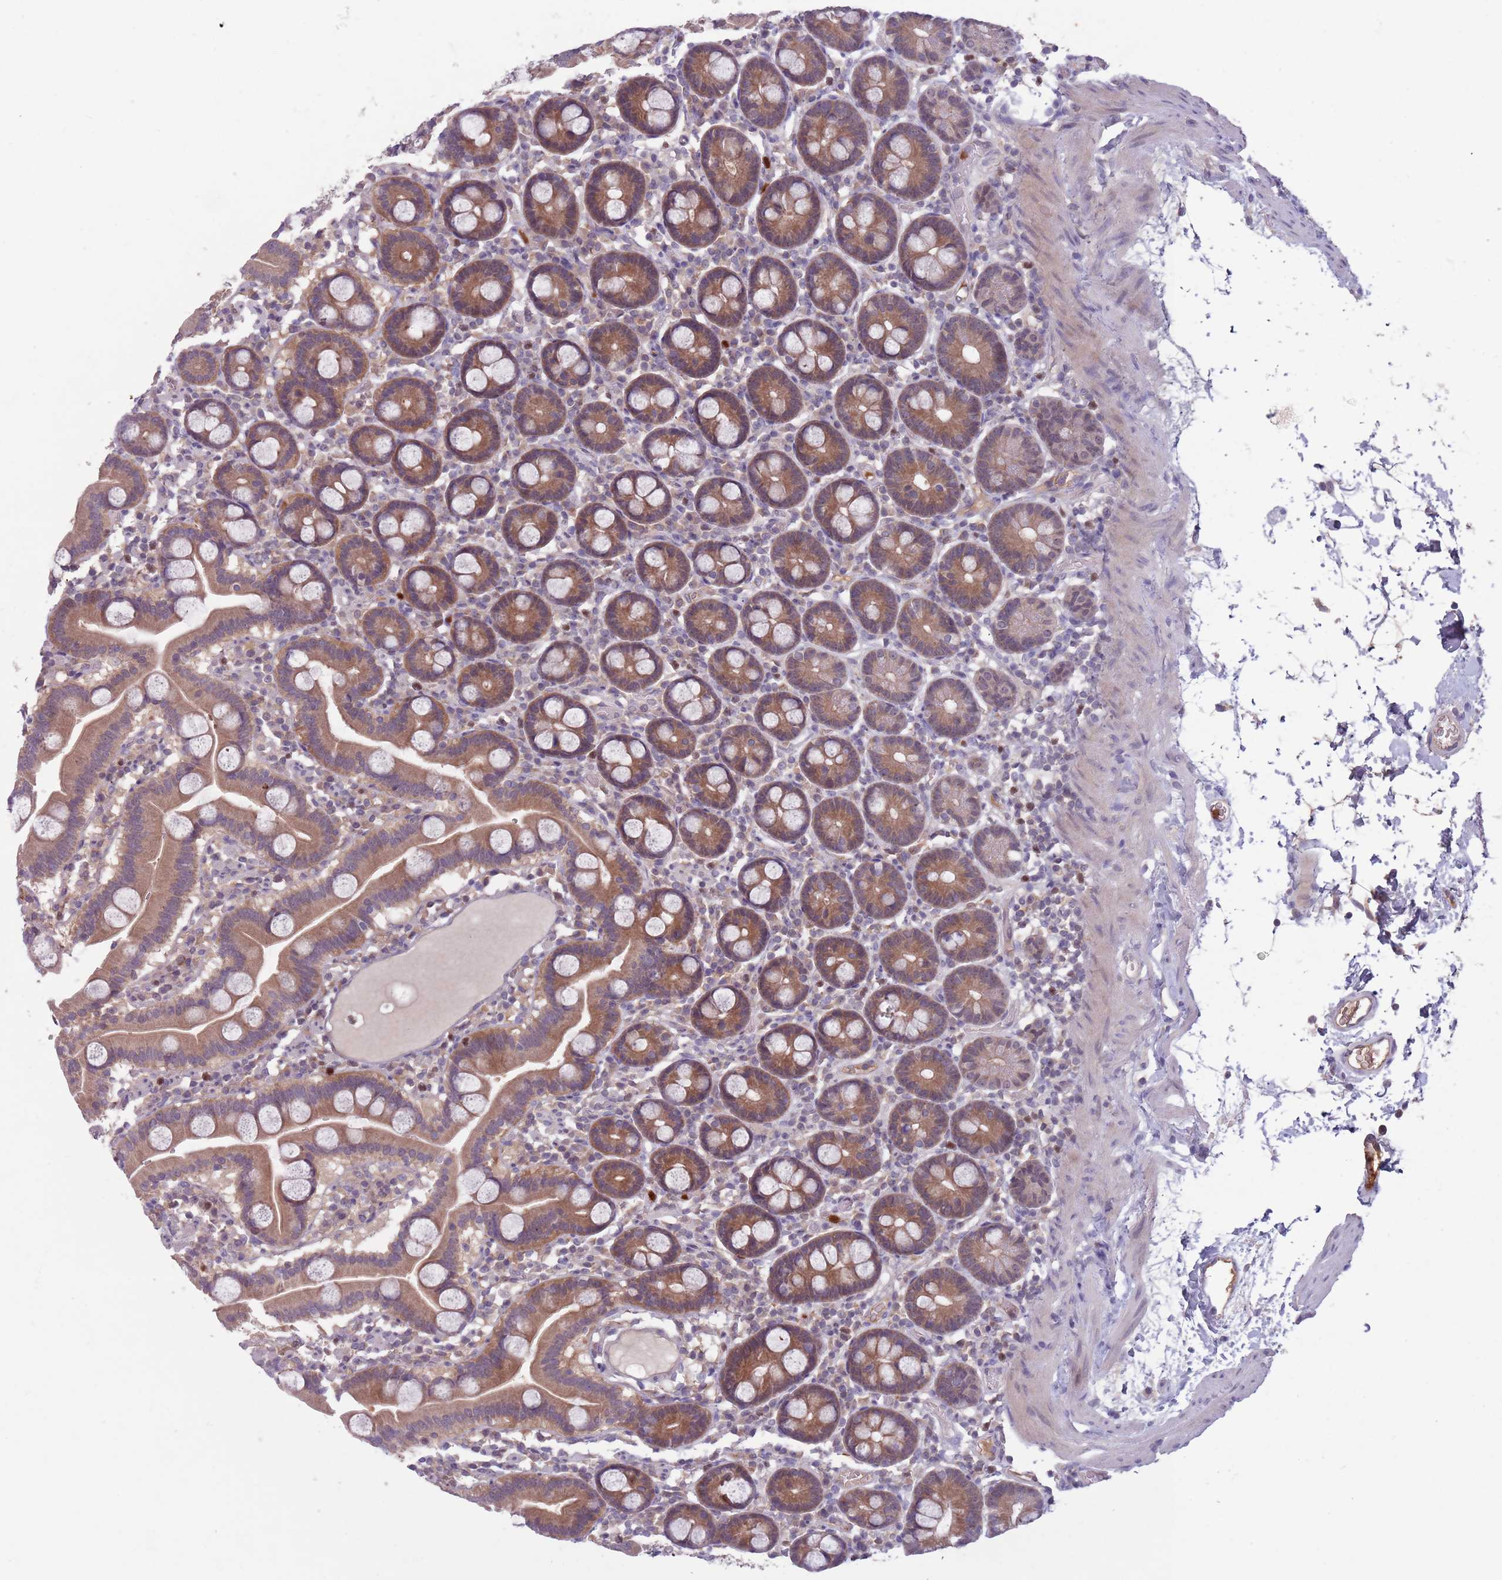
{"staining": {"intensity": "moderate", "quantity": ">75%", "location": "cytoplasmic/membranous"}, "tissue": "duodenum", "cell_type": "Glandular cells", "image_type": "normal", "snomed": [{"axis": "morphology", "description": "Normal tissue, NOS"}, {"axis": "topography", "description": "Duodenum"}], "caption": "Approximately >75% of glandular cells in benign duodenum exhibit moderate cytoplasmic/membranous protein positivity as visualized by brown immunohistochemical staining.", "gene": "TYW1B", "patient": {"sex": "male", "age": 55}}